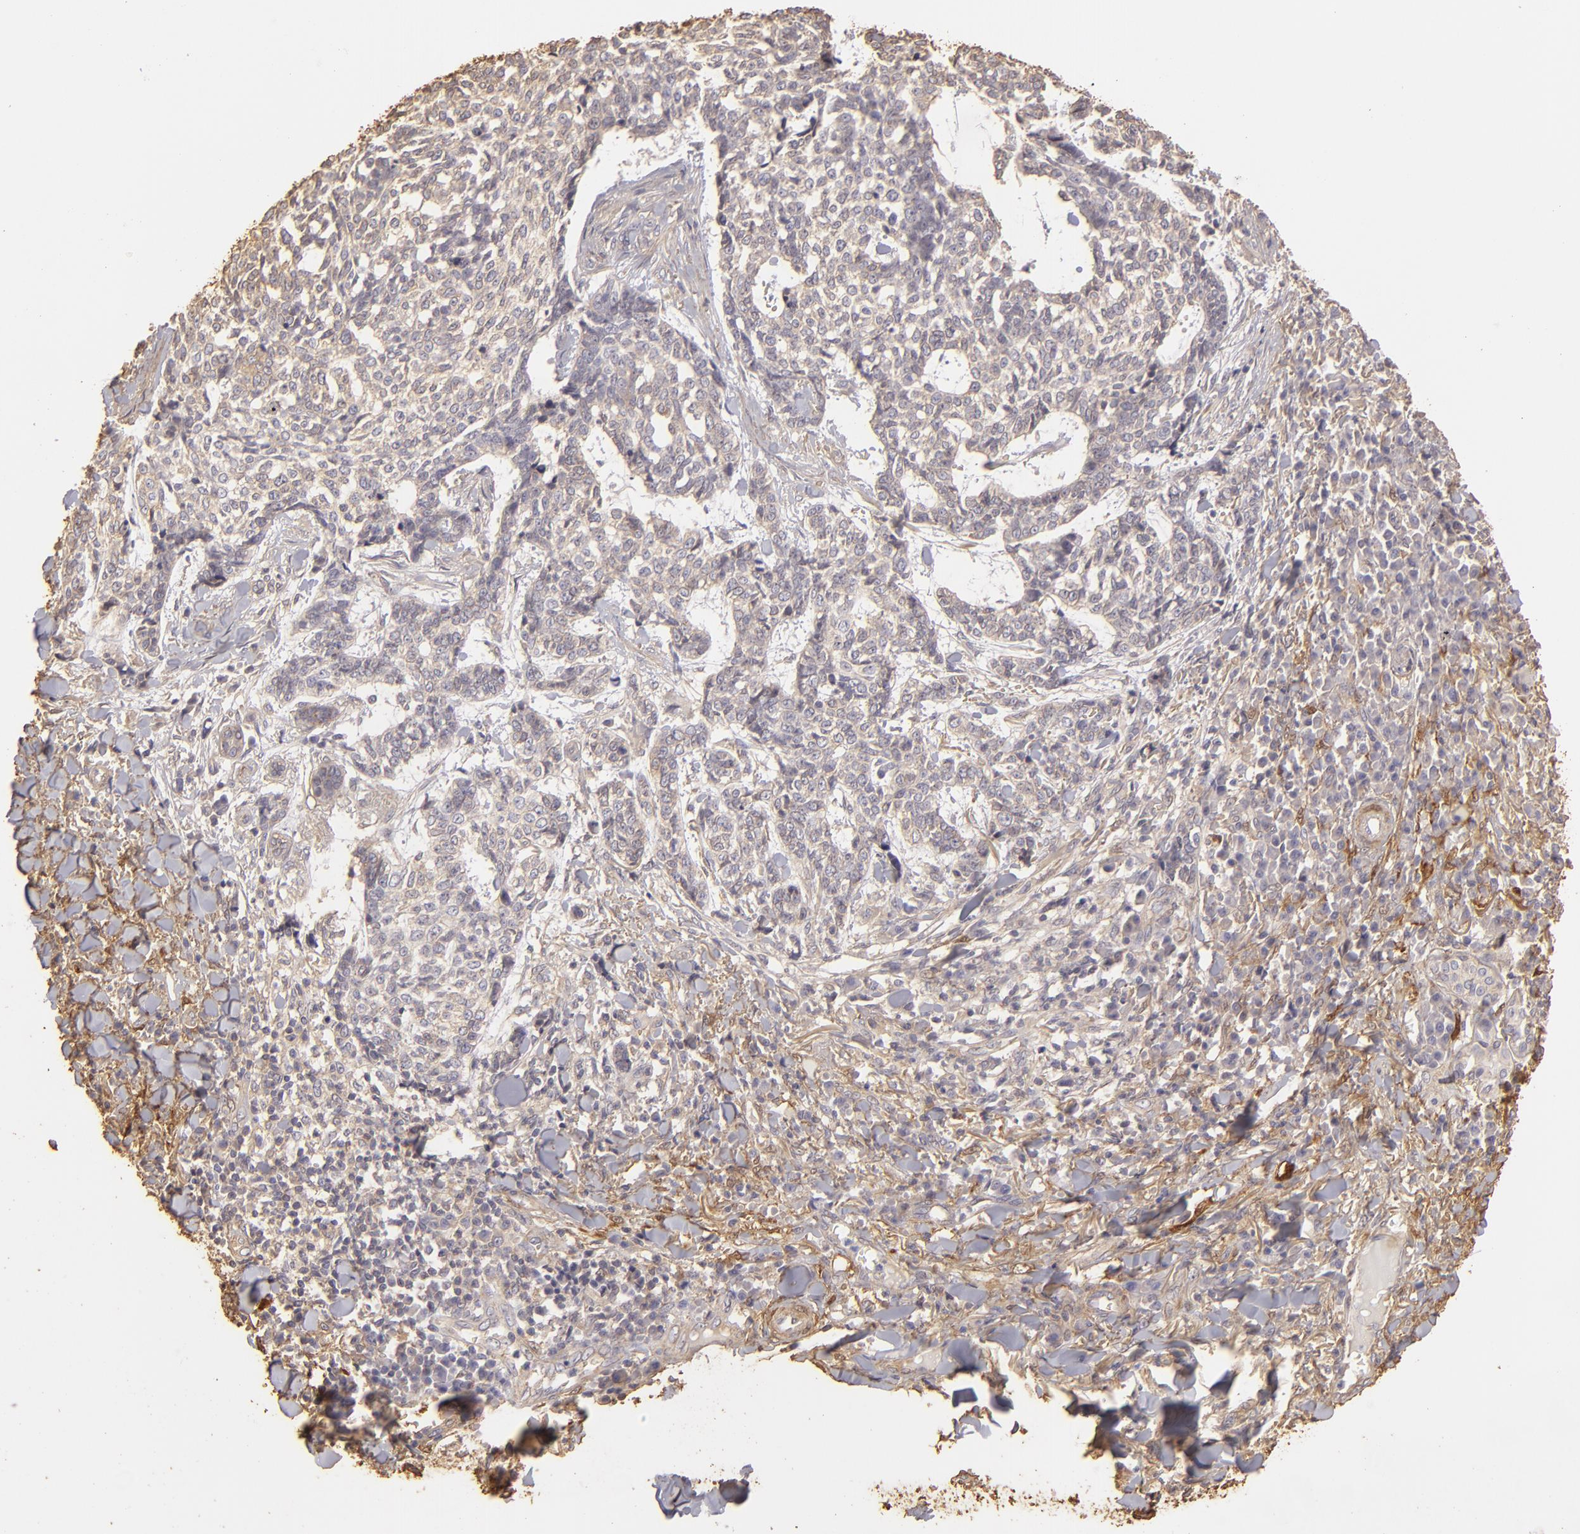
{"staining": {"intensity": "negative", "quantity": "none", "location": "none"}, "tissue": "skin cancer", "cell_type": "Tumor cells", "image_type": "cancer", "snomed": [{"axis": "morphology", "description": "Basal cell carcinoma"}, {"axis": "topography", "description": "Skin"}], "caption": "IHC micrograph of human basal cell carcinoma (skin) stained for a protein (brown), which exhibits no expression in tumor cells.", "gene": "HSPB6", "patient": {"sex": "female", "age": 89}}